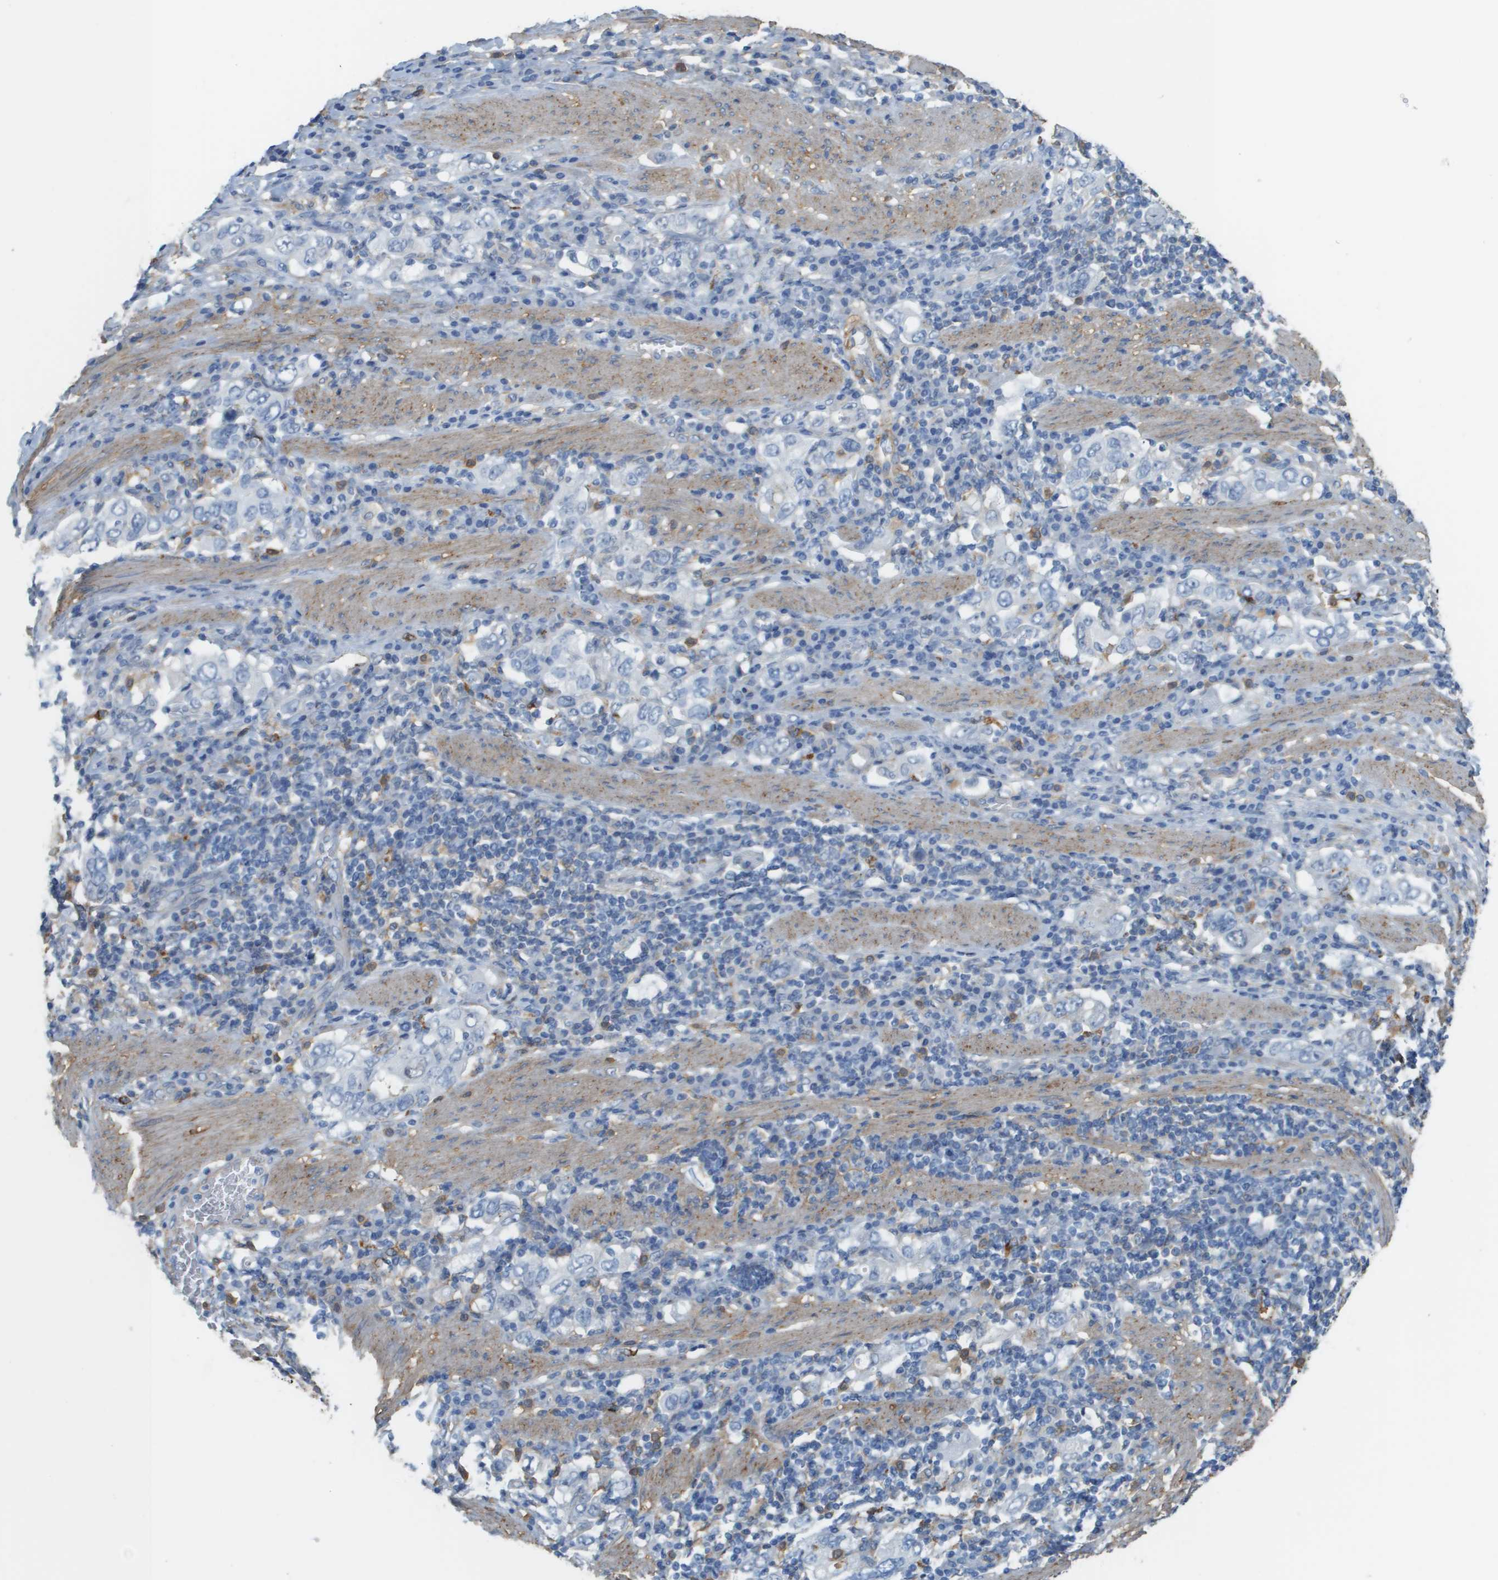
{"staining": {"intensity": "negative", "quantity": "none", "location": "none"}, "tissue": "stomach cancer", "cell_type": "Tumor cells", "image_type": "cancer", "snomed": [{"axis": "morphology", "description": "Adenocarcinoma, NOS"}, {"axis": "topography", "description": "Stomach, upper"}], "caption": "Immunohistochemical staining of human stomach adenocarcinoma displays no significant expression in tumor cells.", "gene": "ZBTB43", "patient": {"sex": "male", "age": 62}}